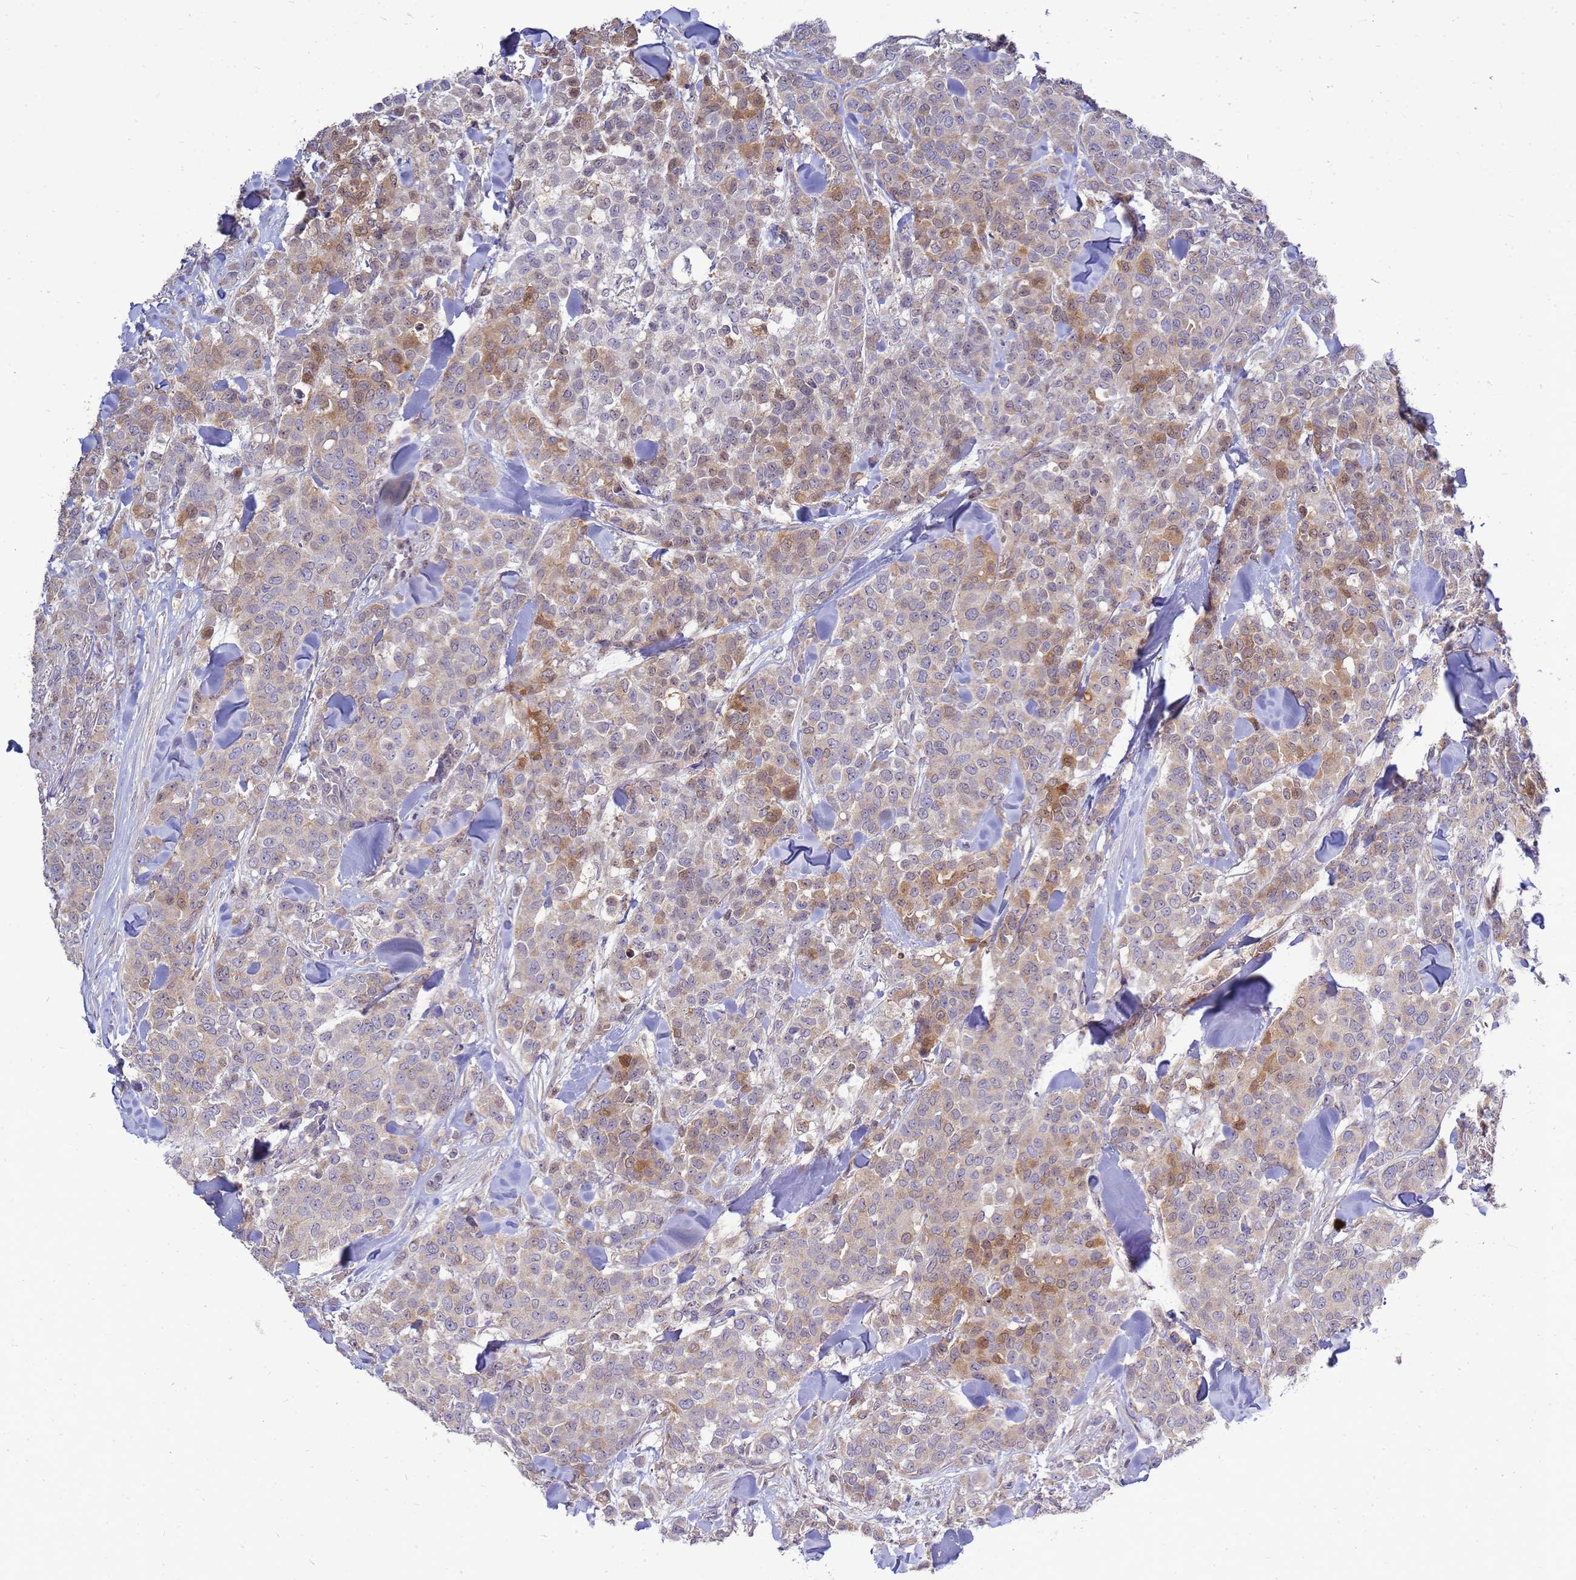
{"staining": {"intensity": "moderate", "quantity": "25%-75%", "location": "cytoplasmic/membranous,nuclear"}, "tissue": "breast cancer", "cell_type": "Tumor cells", "image_type": "cancer", "snomed": [{"axis": "morphology", "description": "Lobular carcinoma"}, {"axis": "topography", "description": "Breast"}], "caption": "A photomicrograph showing moderate cytoplasmic/membranous and nuclear expression in approximately 25%-75% of tumor cells in lobular carcinoma (breast), as visualized by brown immunohistochemical staining.", "gene": "EIF4EBP3", "patient": {"sex": "female", "age": 91}}